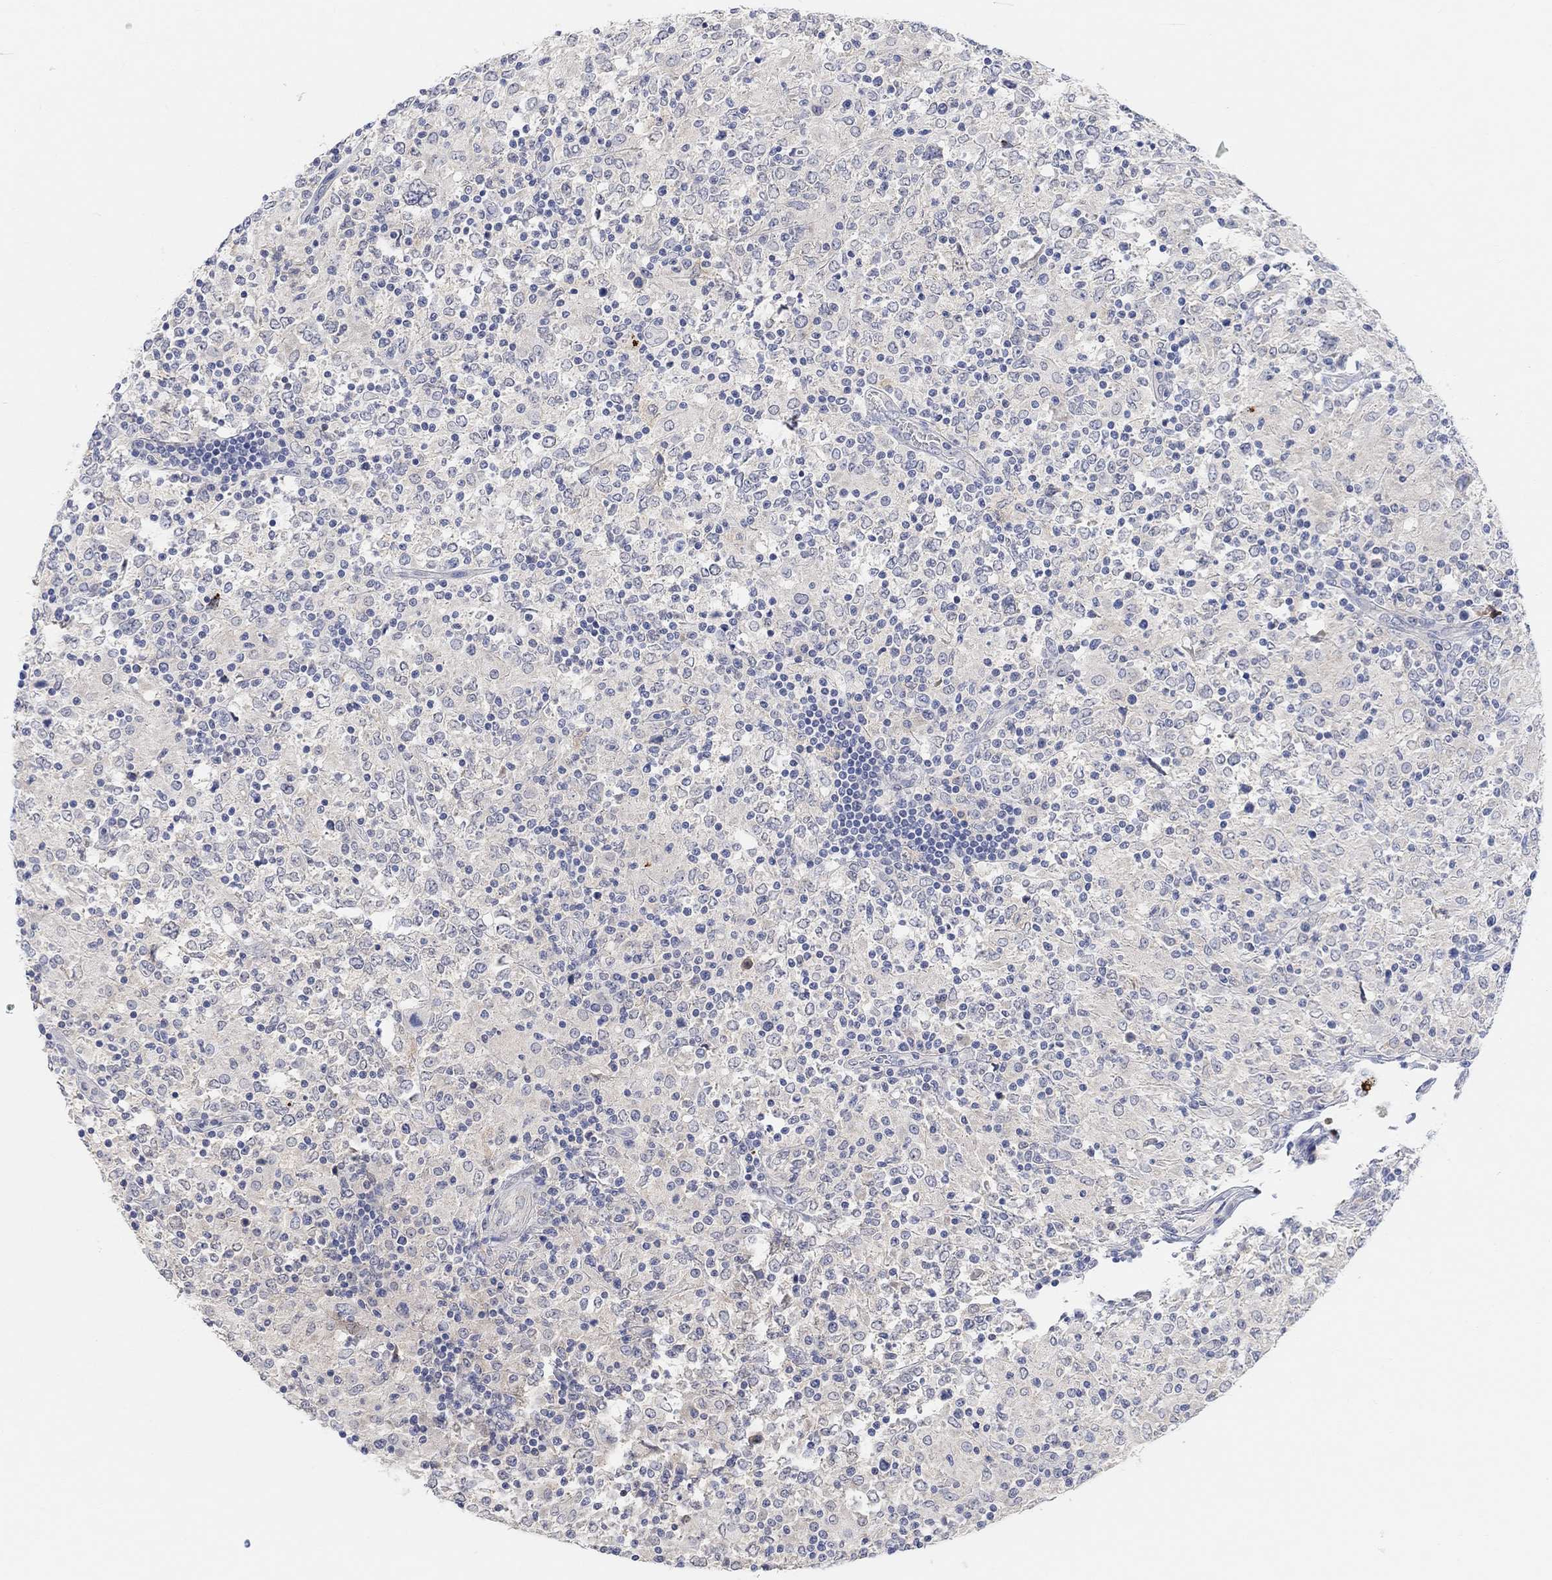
{"staining": {"intensity": "negative", "quantity": "none", "location": "none"}, "tissue": "lymphoma", "cell_type": "Tumor cells", "image_type": "cancer", "snomed": [{"axis": "morphology", "description": "Malignant lymphoma, non-Hodgkin's type, High grade"}, {"axis": "topography", "description": "Lymph node"}], "caption": "Tumor cells are negative for protein expression in human lymphoma.", "gene": "RIMS1", "patient": {"sex": "female", "age": 84}}